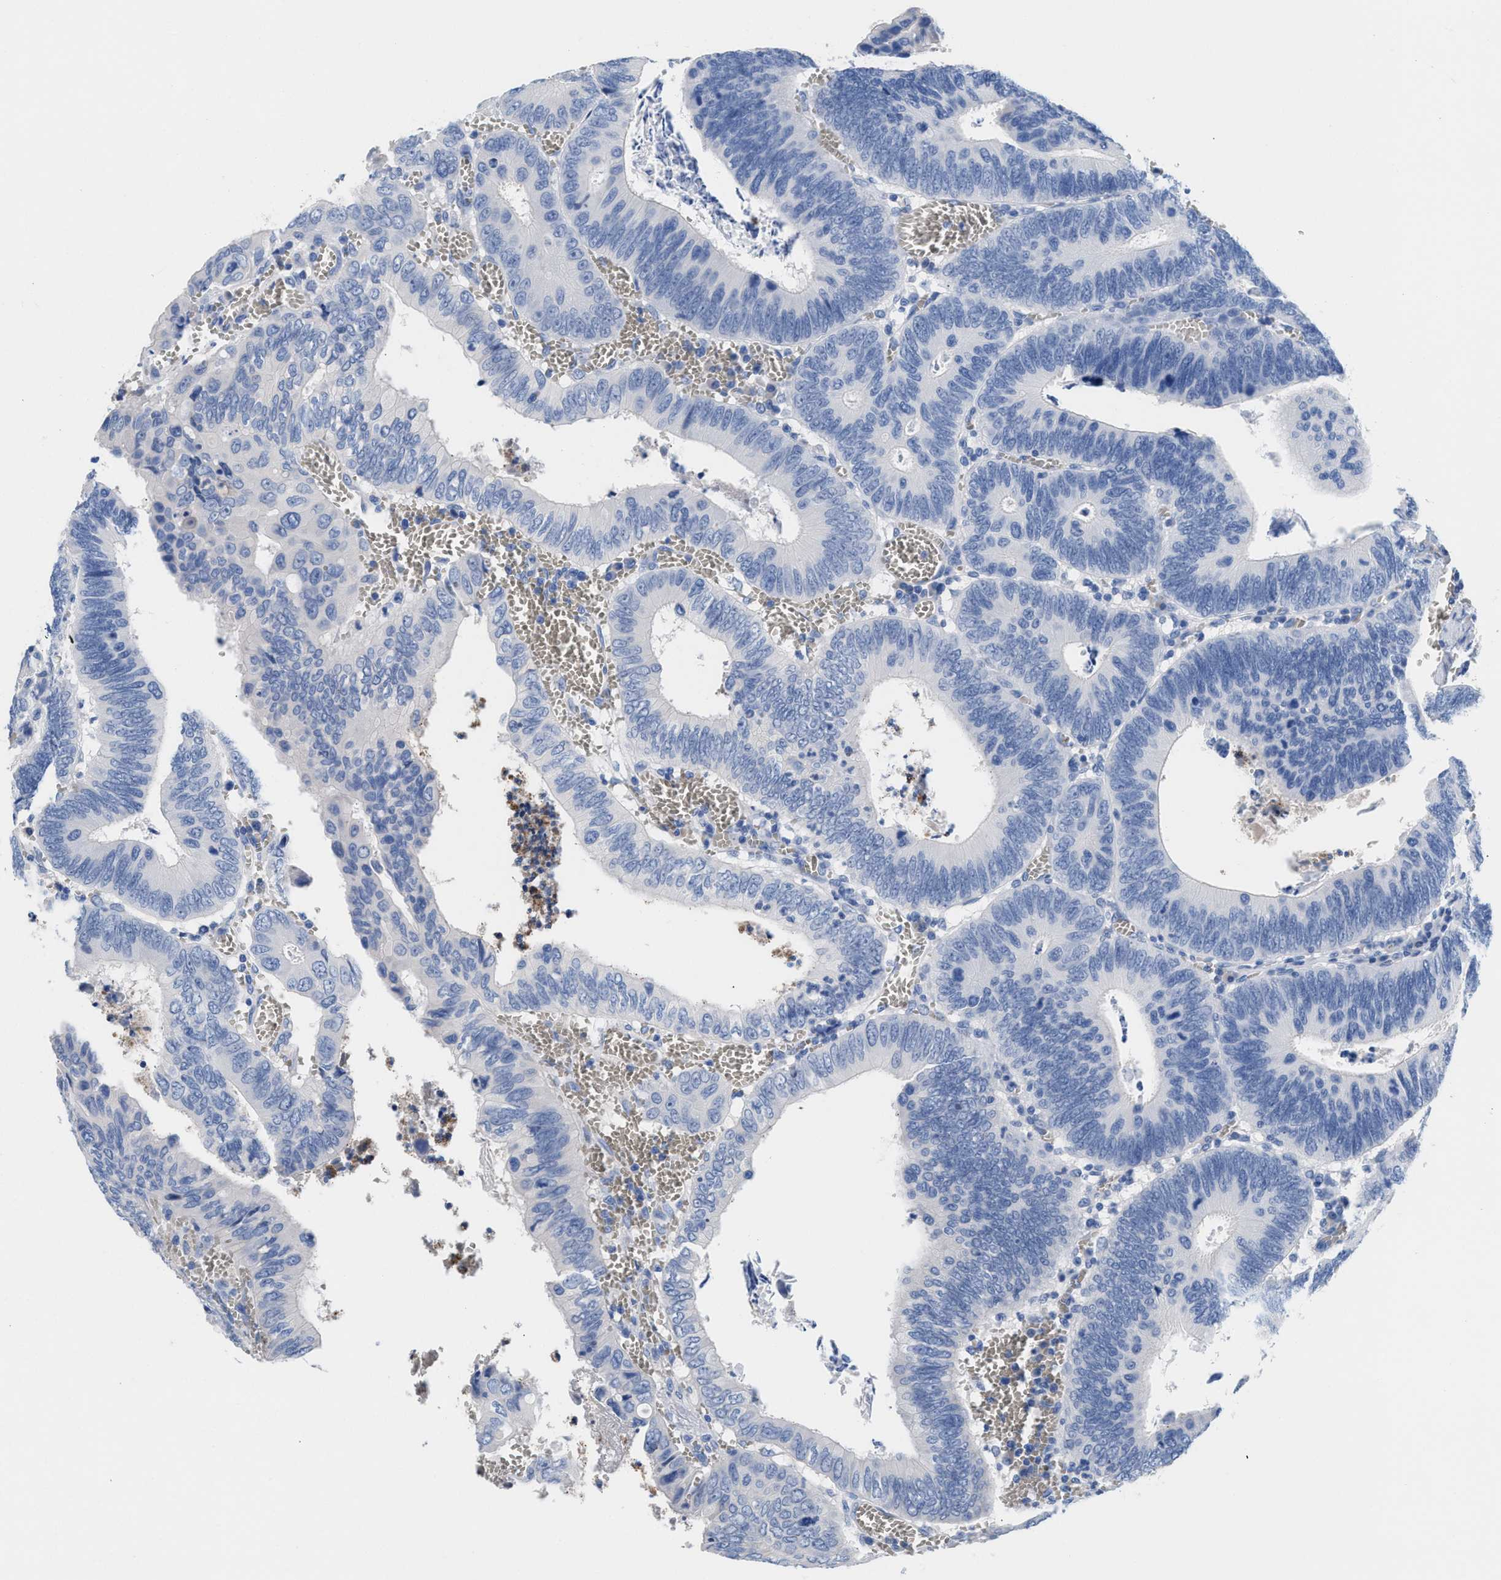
{"staining": {"intensity": "negative", "quantity": "none", "location": "none"}, "tissue": "colorectal cancer", "cell_type": "Tumor cells", "image_type": "cancer", "snomed": [{"axis": "morphology", "description": "Inflammation, NOS"}, {"axis": "morphology", "description": "Adenocarcinoma, NOS"}, {"axis": "topography", "description": "Colon"}], "caption": "Image shows no significant protein expression in tumor cells of colorectal cancer. (DAB IHC, high magnification).", "gene": "SLFN13", "patient": {"sex": "male", "age": 72}}